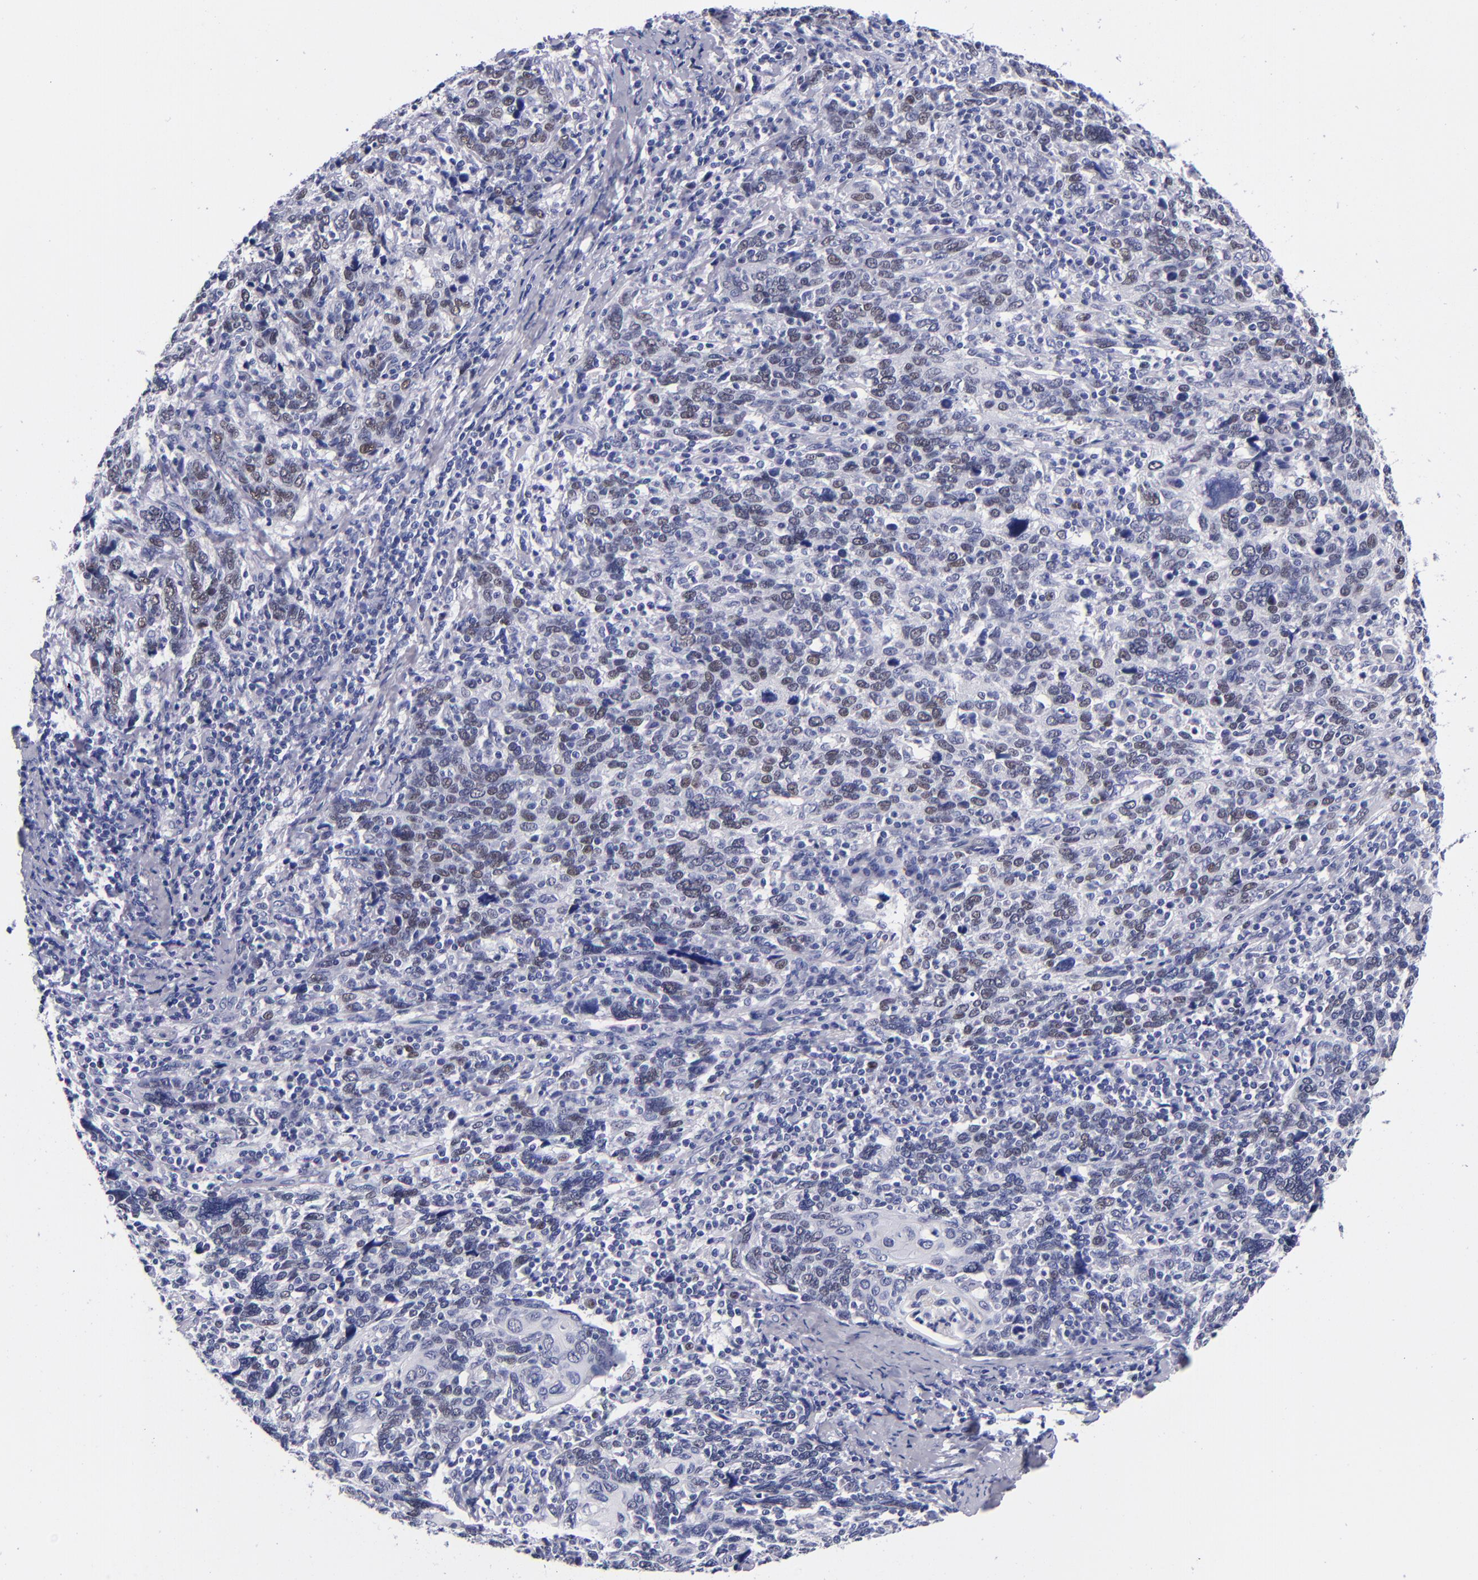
{"staining": {"intensity": "negative", "quantity": "none", "location": "none"}, "tissue": "cervical cancer", "cell_type": "Tumor cells", "image_type": "cancer", "snomed": [{"axis": "morphology", "description": "Squamous cell carcinoma, NOS"}, {"axis": "topography", "description": "Cervix"}], "caption": "Tumor cells are negative for brown protein staining in cervical squamous cell carcinoma.", "gene": "MCM7", "patient": {"sex": "female", "age": 41}}